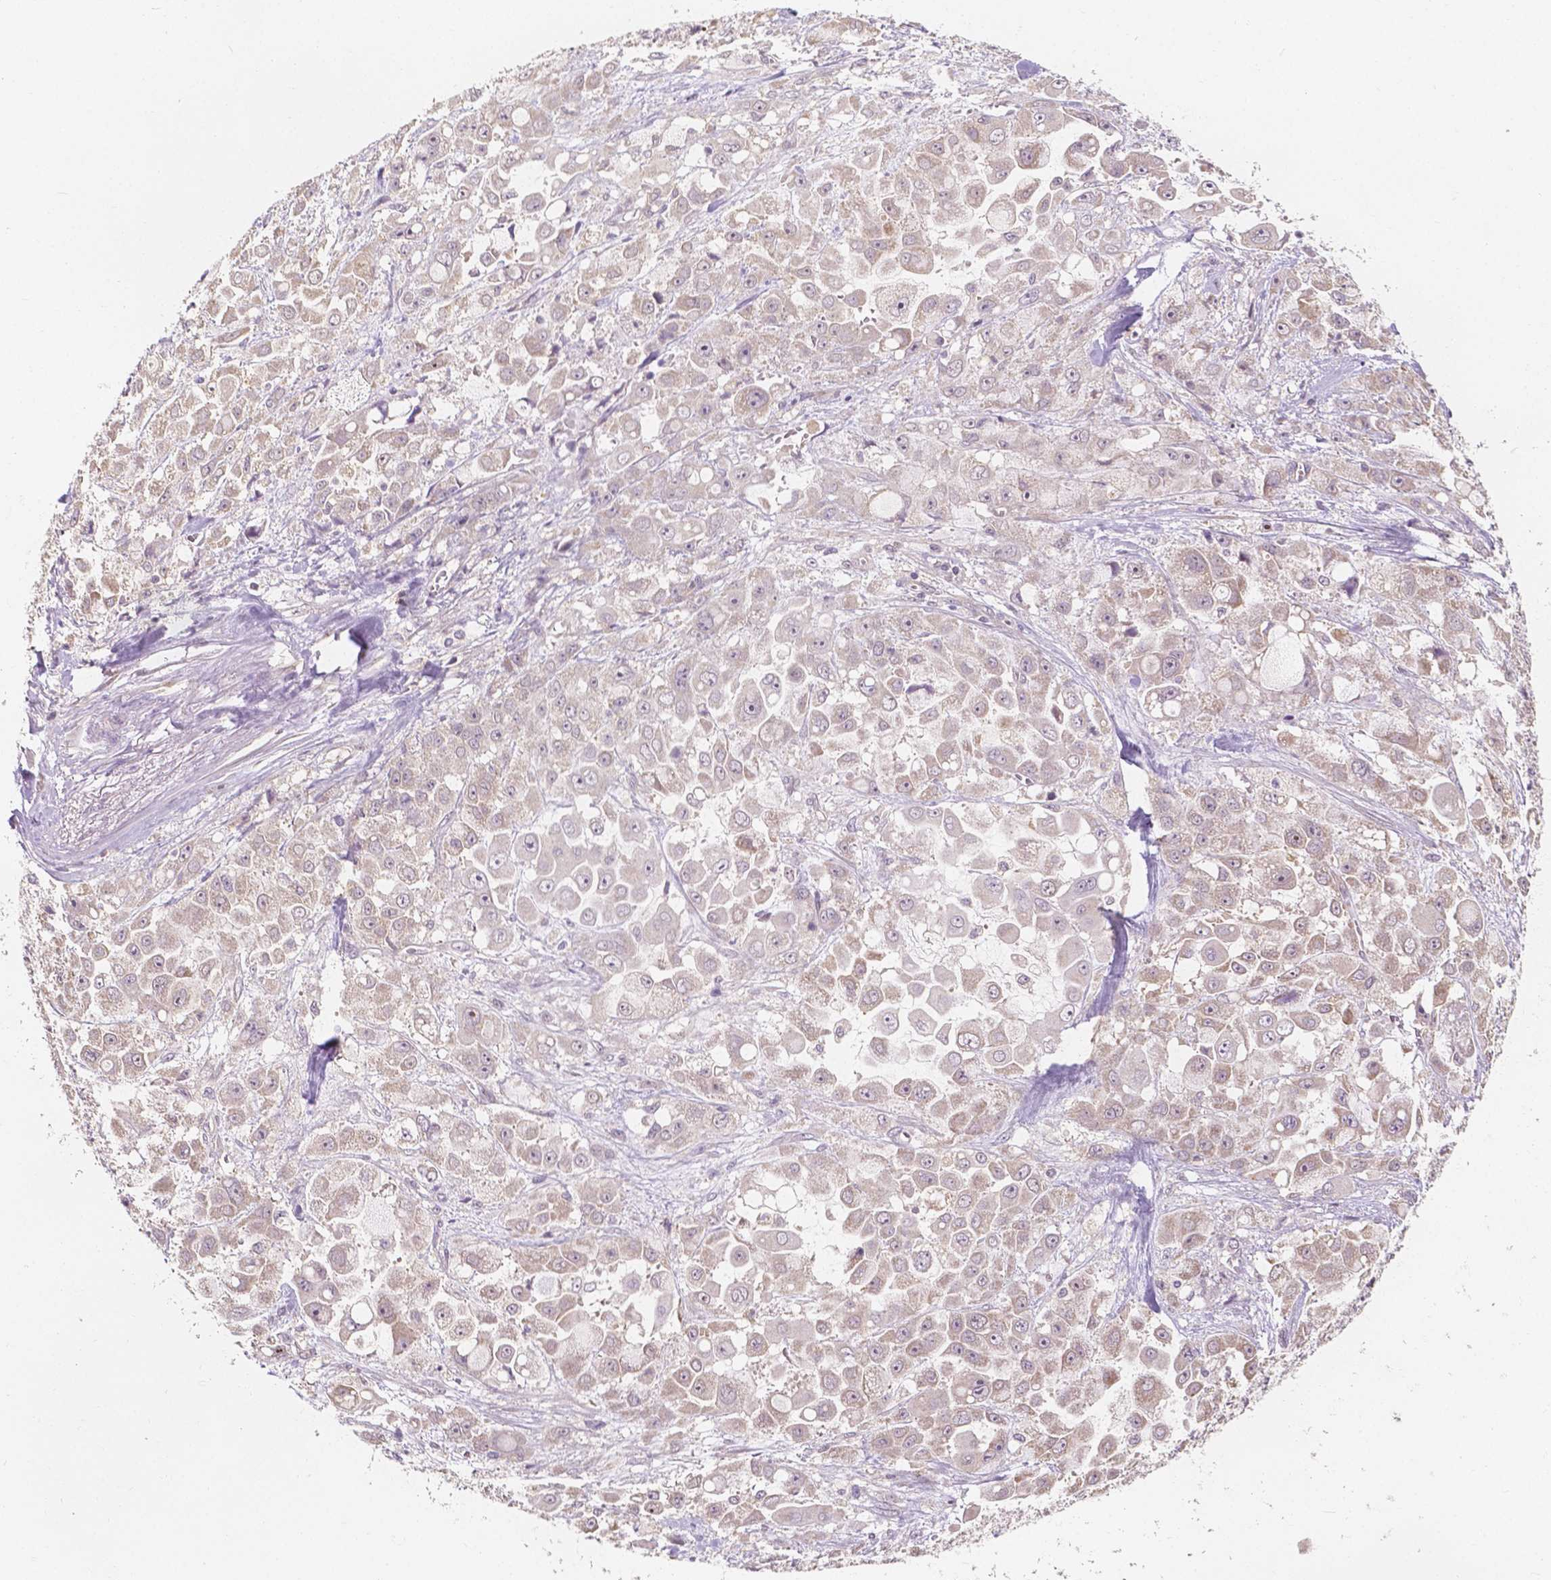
{"staining": {"intensity": "negative", "quantity": "none", "location": "none"}, "tissue": "stomach cancer", "cell_type": "Tumor cells", "image_type": "cancer", "snomed": [{"axis": "morphology", "description": "Adenocarcinoma, NOS"}, {"axis": "topography", "description": "Stomach"}], "caption": "High power microscopy micrograph of an immunohistochemistry histopathology image of stomach cancer, revealing no significant expression in tumor cells.", "gene": "SNX12", "patient": {"sex": "female", "age": 76}}